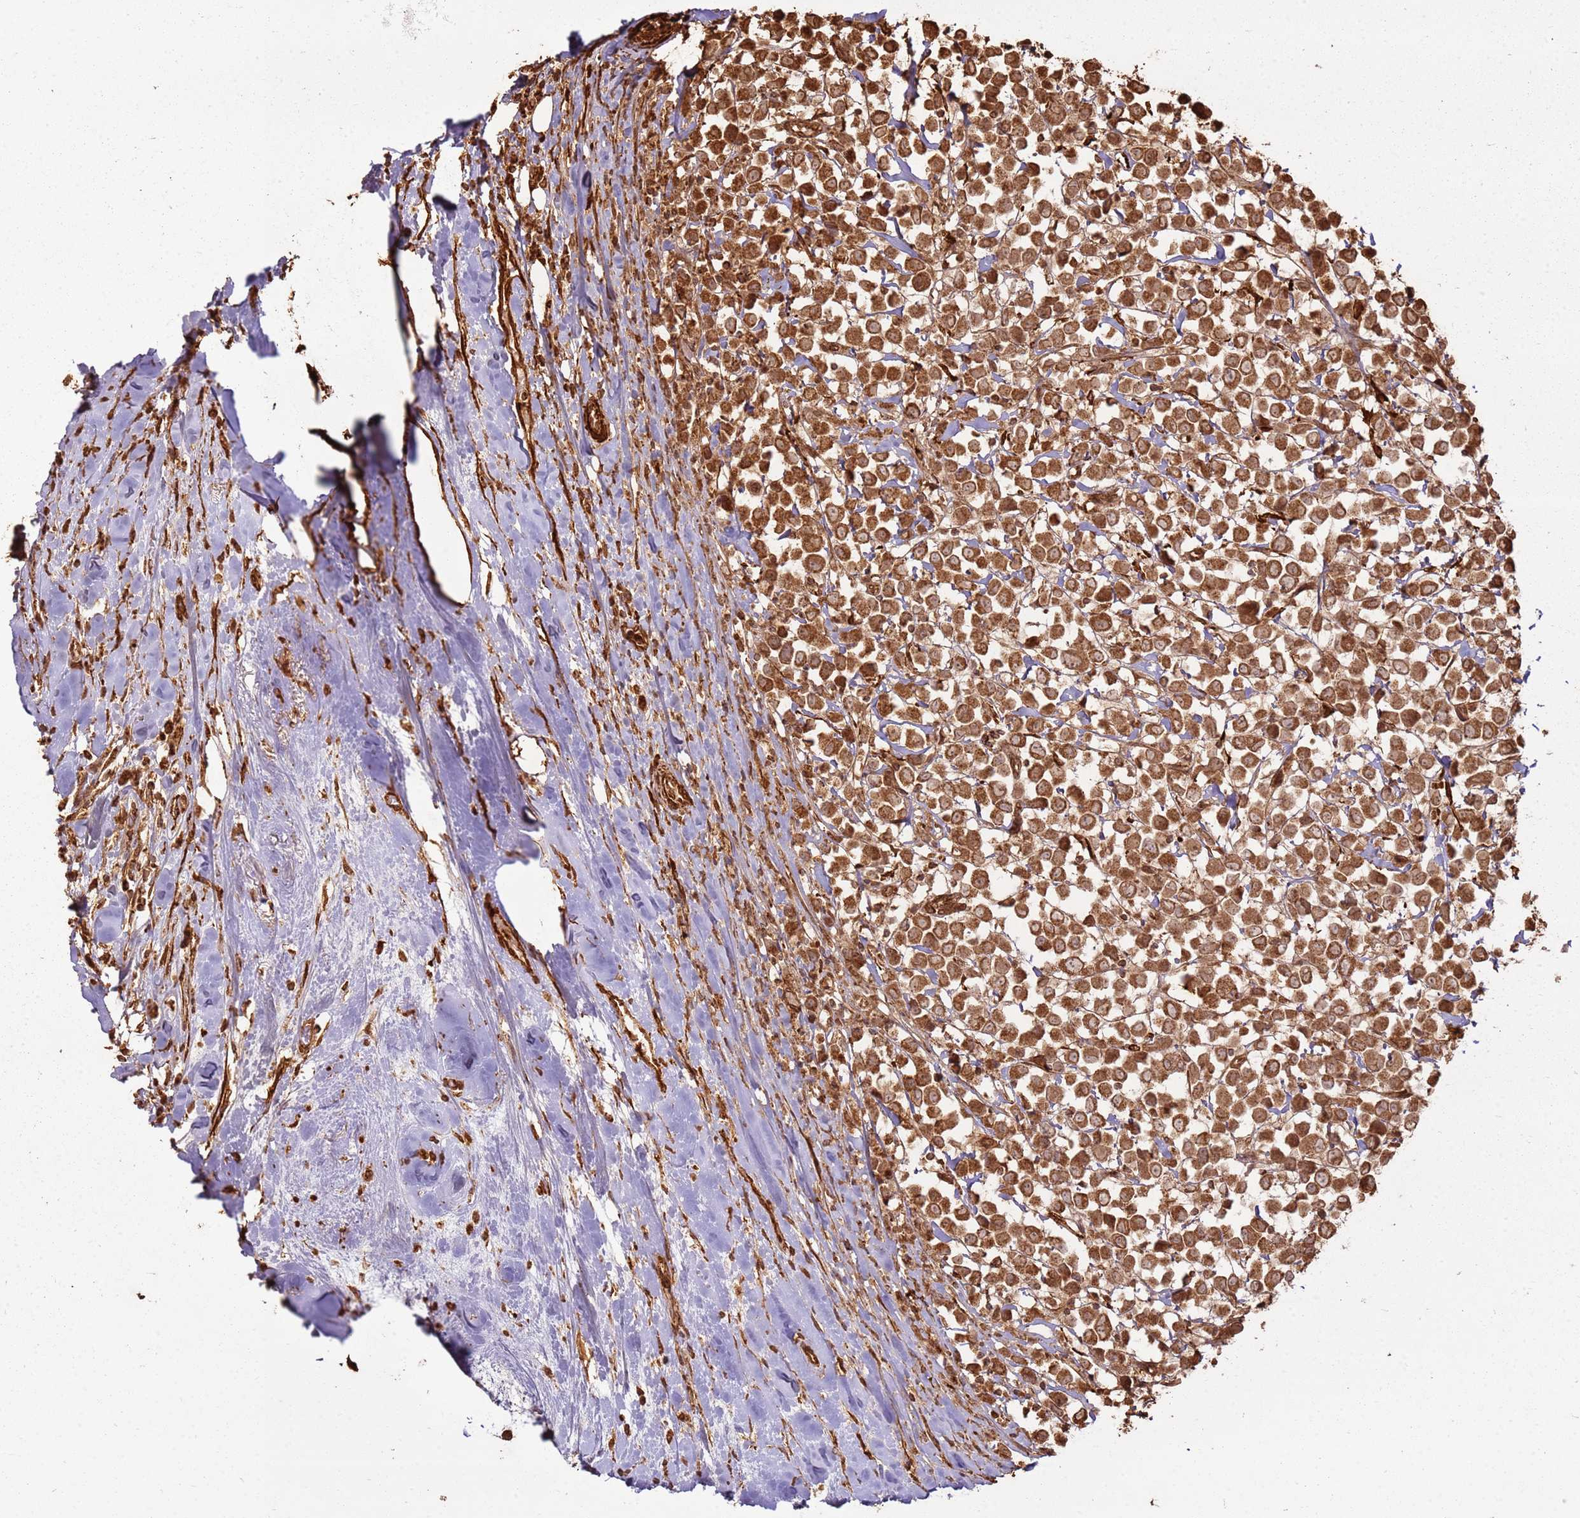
{"staining": {"intensity": "strong", "quantity": ">75%", "location": "cytoplasmic/membranous"}, "tissue": "breast cancer", "cell_type": "Tumor cells", "image_type": "cancer", "snomed": [{"axis": "morphology", "description": "Duct carcinoma"}, {"axis": "topography", "description": "Breast"}], "caption": "High-power microscopy captured an immunohistochemistry (IHC) image of breast invasive ductal carcinoma, revealing strong cytoplasmic/membranous staining in about >75% of tumor cells.", "gene": "DDX59", "patient": {"sex": "female", "age": 61}}